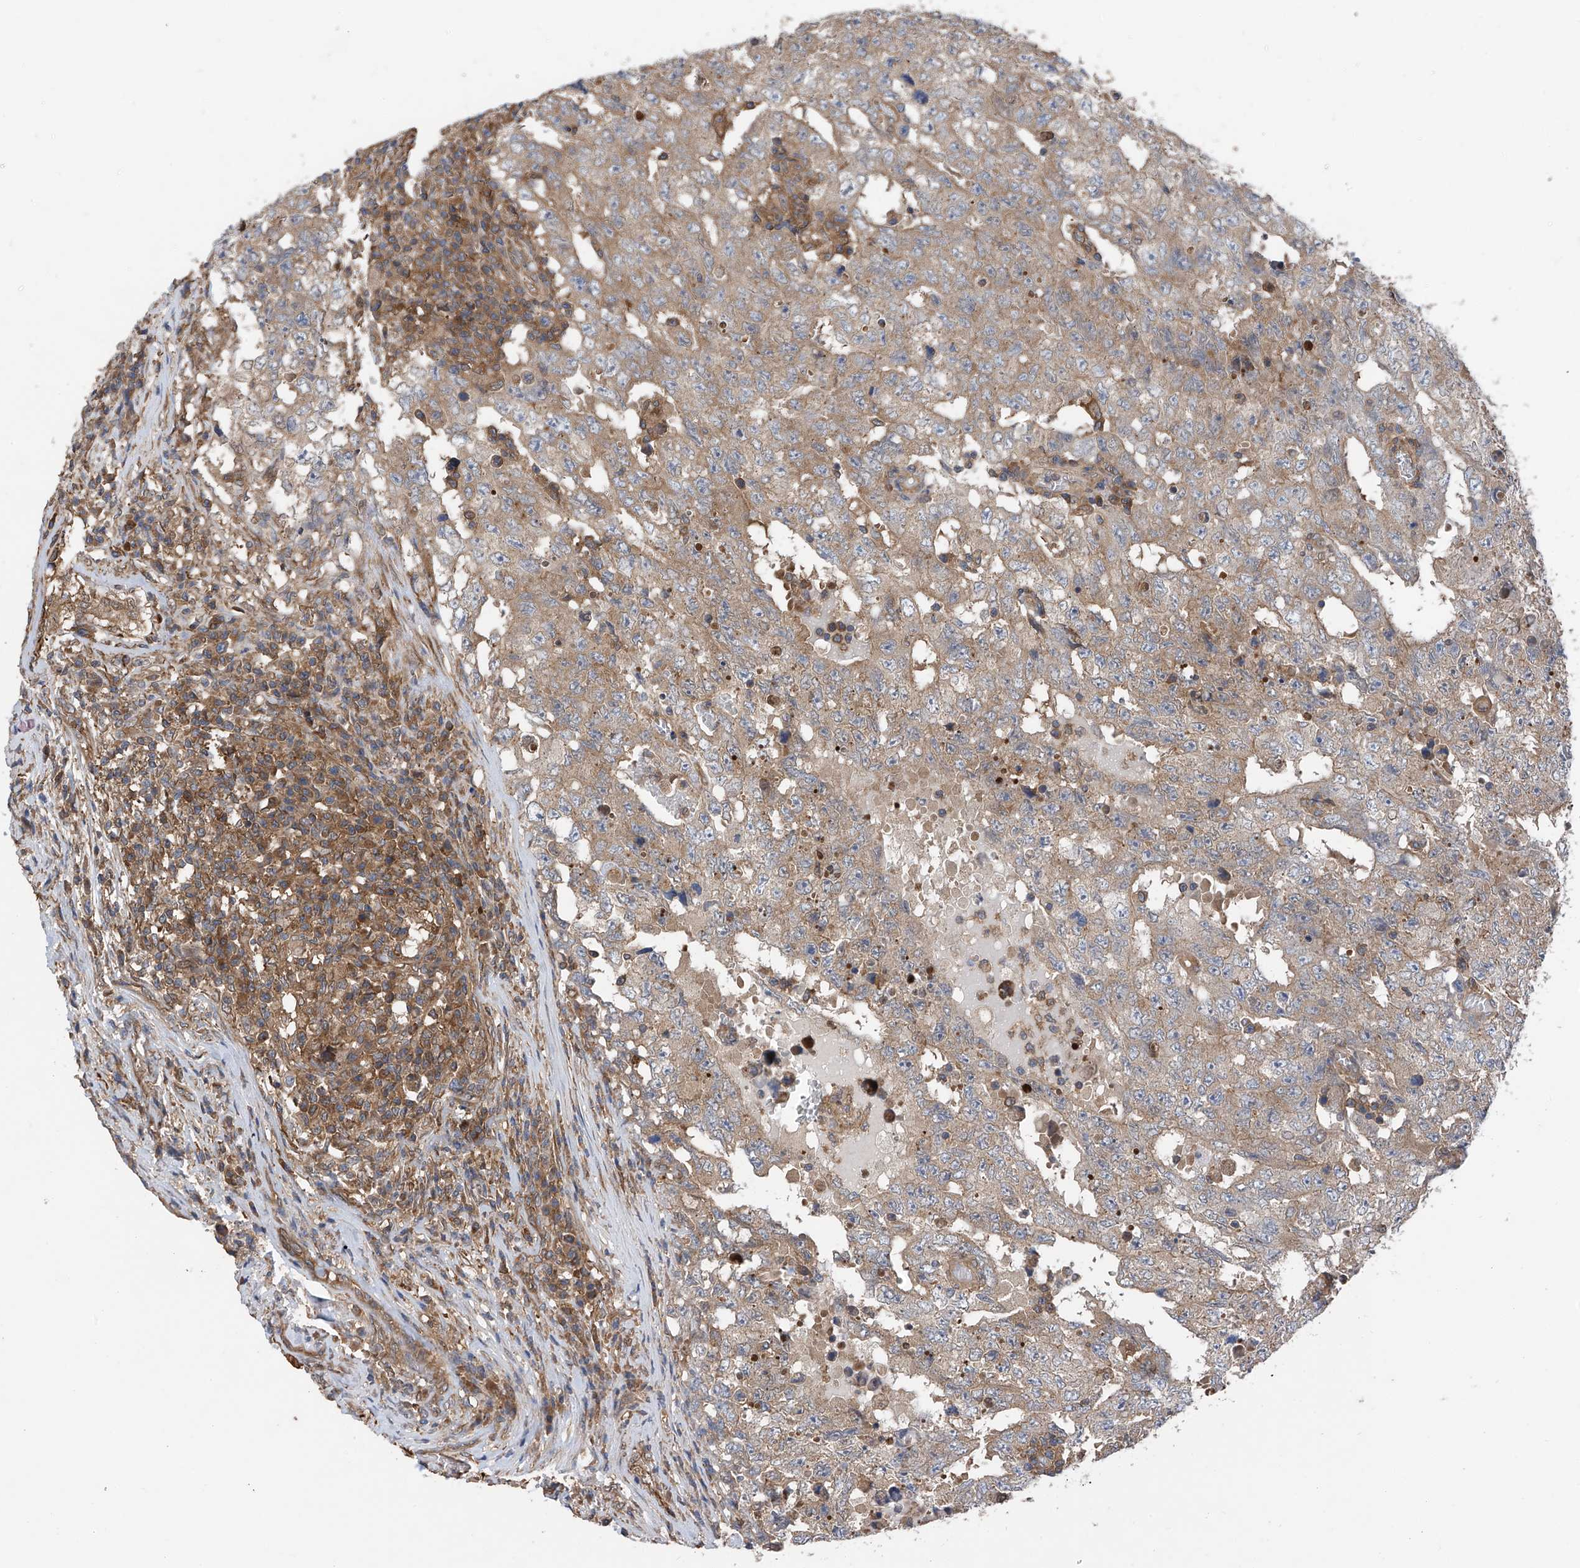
{"staining": {"intensity": "weak", "quantity": ">75%", "location": "cytoplasmic/membranous"}, "tissue": "testis cancer", "cell_type": "Tumor cells", "image_type": "cancer", "snomed": [{"axis": "morphology", "description": "Carcinoma, Embryonal, NOS"}, {"axis": "topography", "description": "Testis"}], "caption": "Embryonal carcinoma (testis) stained with a protein marker displays weak staining in tumor cells.", "gene": "CHPF", "patient": {"sex": "male", "age": 26}}